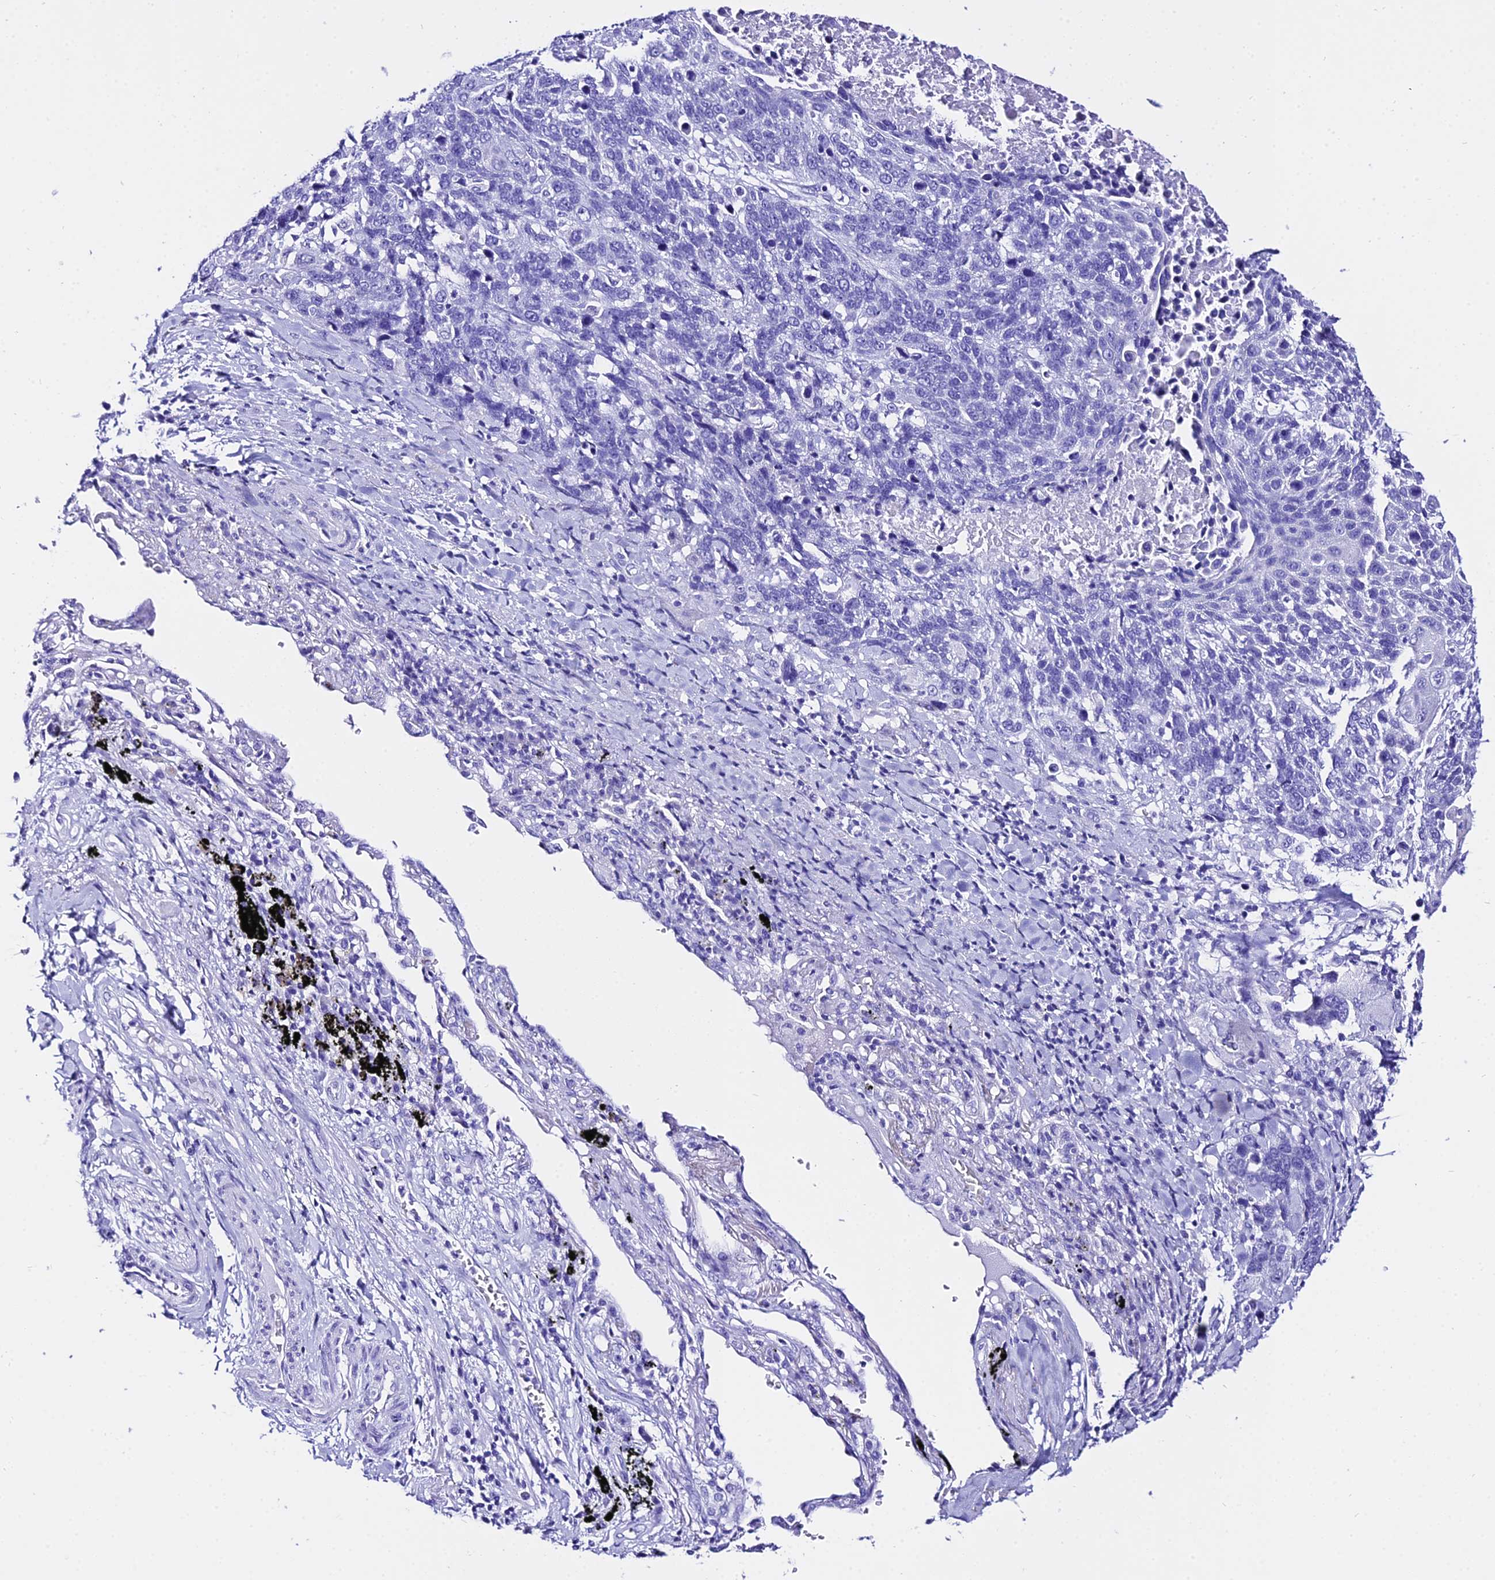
{"staining": {"intensity": "negative", "quantity": "none", "location": "none"}, "tissue": "lung cancer", "cell_type": "Tumor cells", "image_type": "cancer", "snomed": [{"axis": "morphology", "description": "Squamous cell carcinoma, NOS"}, {"axis": "topography", "description": "Lung"}], "caption": "DAB immunohistochemical staining of lung cancer (squamous cell carcinoma) demonstrates no significant staining in tumor cells.", "gene": "TRMT44", "patient": {"sex": "male", "age": 66}}